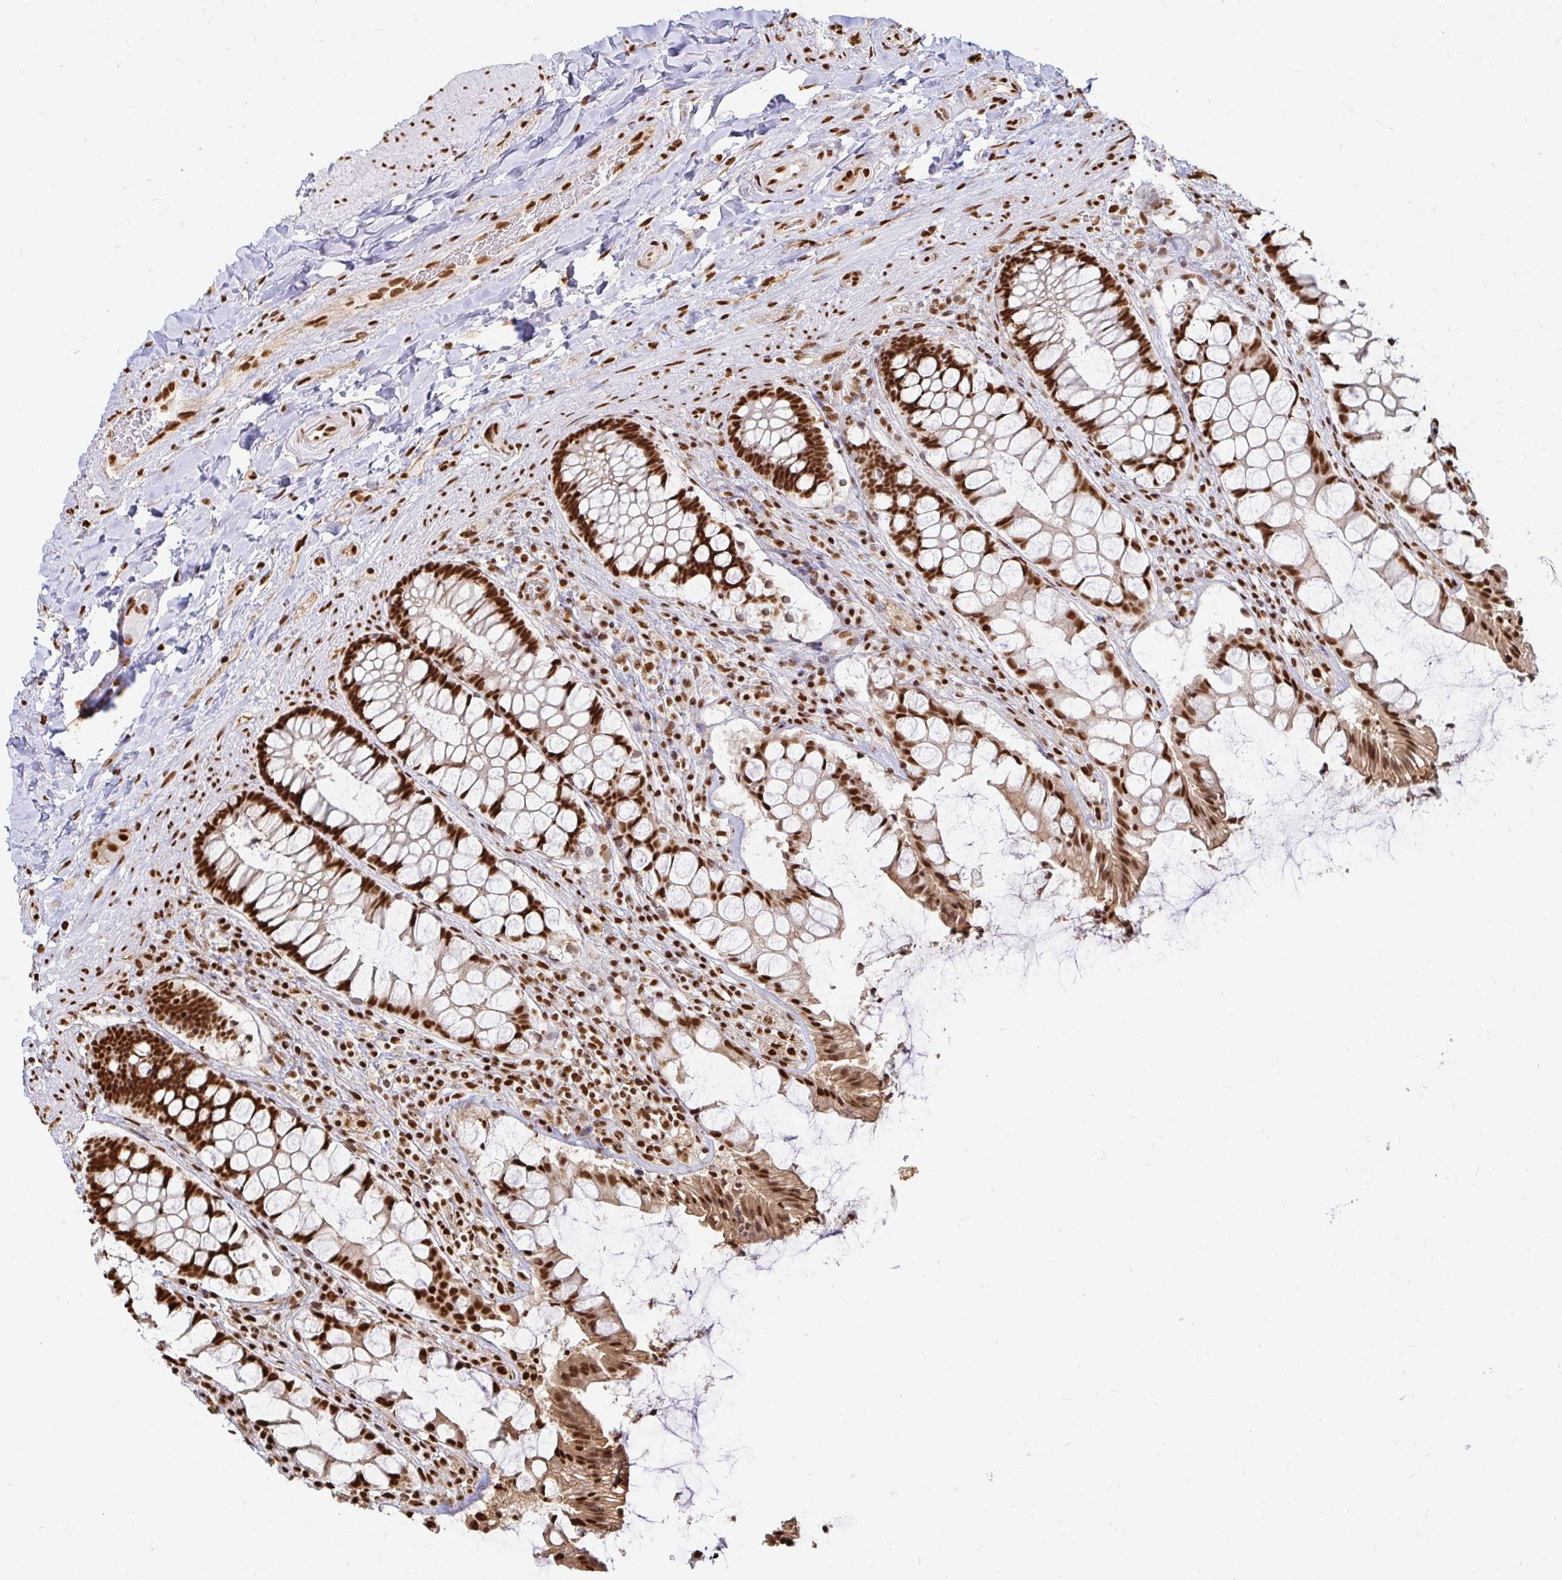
{"staining": {"intensity": "strong", "quantity": ">75%", "location": "nuclear"}, "tissue": "rectum", "cell_type": "Glandular cells", "image_type": "normal", "snomed": [{"axis": "morphology", "description": "Normal tissue, NOS"}, {"axis": "topography", "description": "Rectum"}], "caption": "Glandular cells exhibit high levels of strong nuclear expression in approximately >75% of cells in benign human rectum.", "gene": "HNRNPU", "patient": {"sex": "female", "age": 58}}